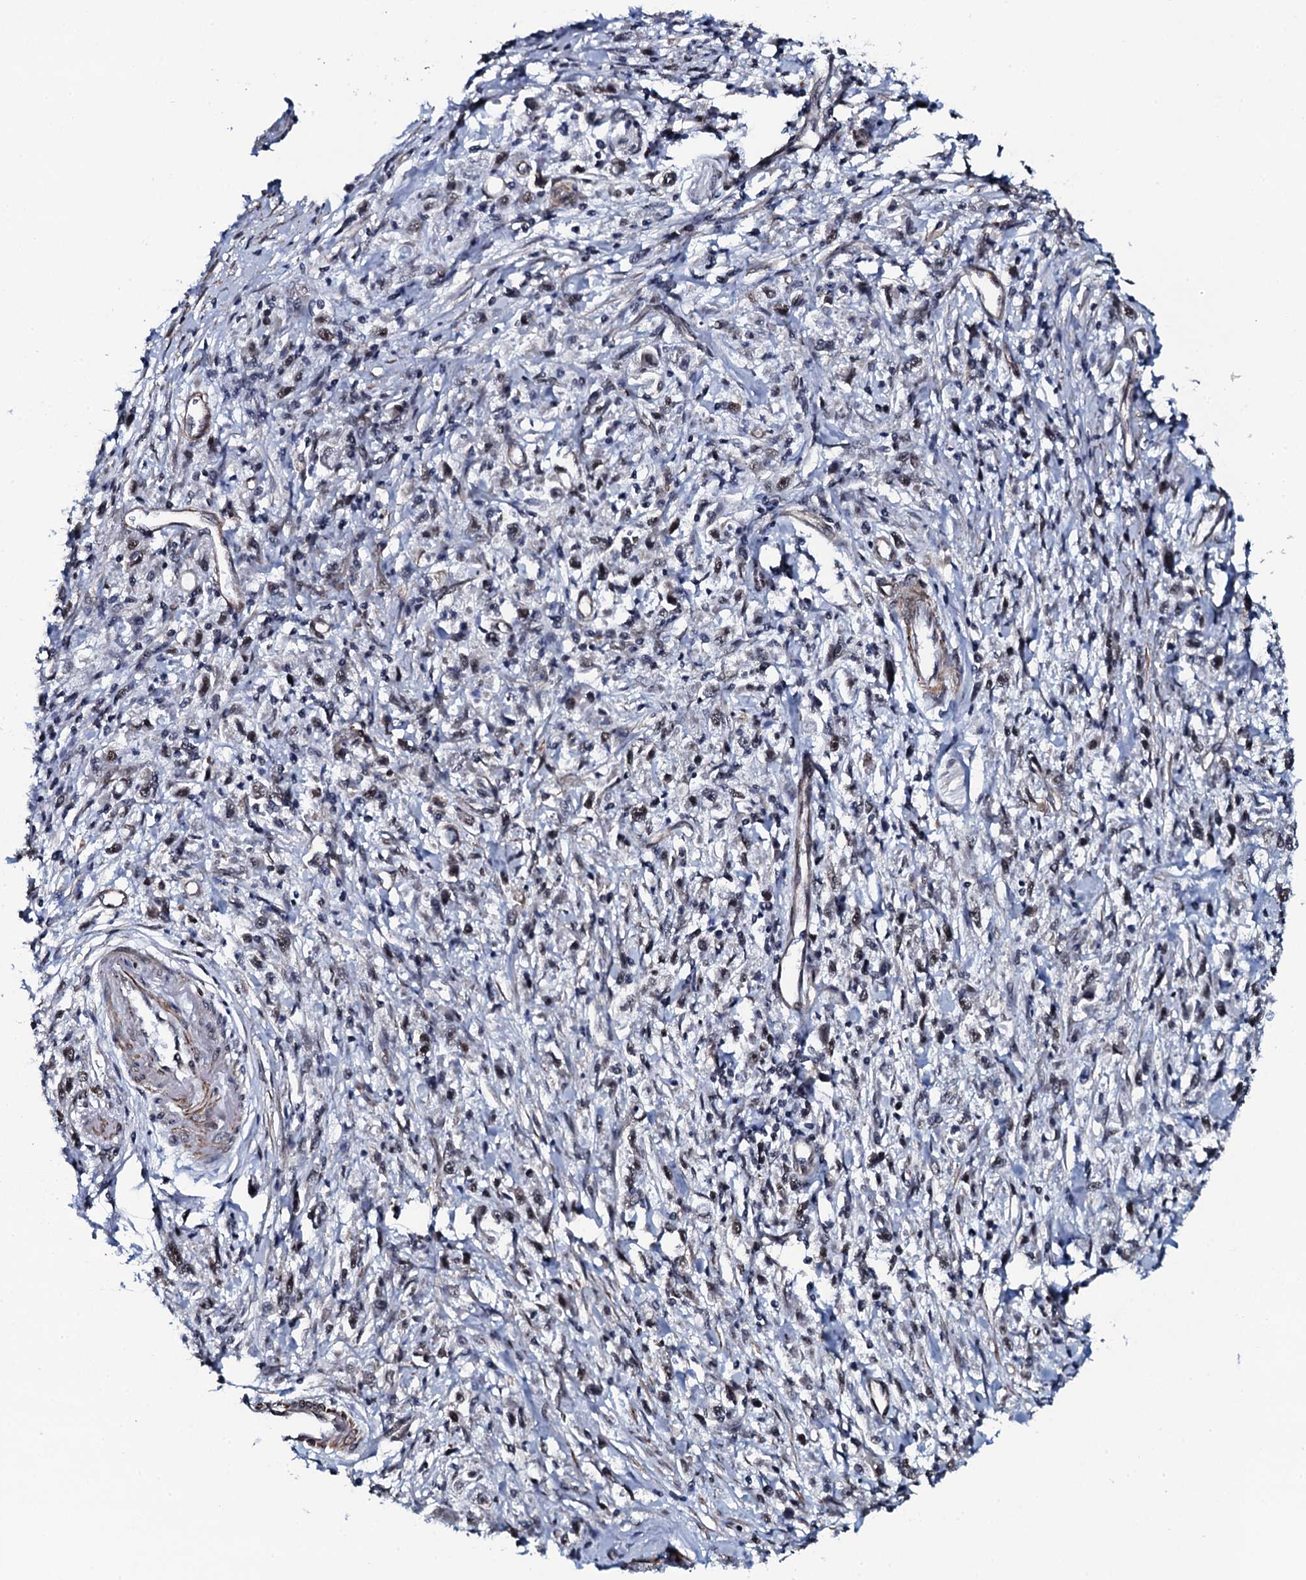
{"staining": {"intensity": "weak", "quantity": "<25%", "location": "nuclear"}, "tissue": "stomach cancer", "cell_type": "Tumor cells", "image_type": "cancer", "snomed": [{"axis": "morphology", "description": "Adenocarcinoma, NOS"}, {"axis": "topography", "description": "Stomach"}], "caption": "Immunohistochemistry (IHC) micrograph of human stomach cancer (adenocarcinoma) stained for a protein (brown), which reveals no staining in tumor cells. (DAB IHC with hematoxylin counter stain).", "gene": "CWC15", "patient": {"sex": "female", "age": 59}}